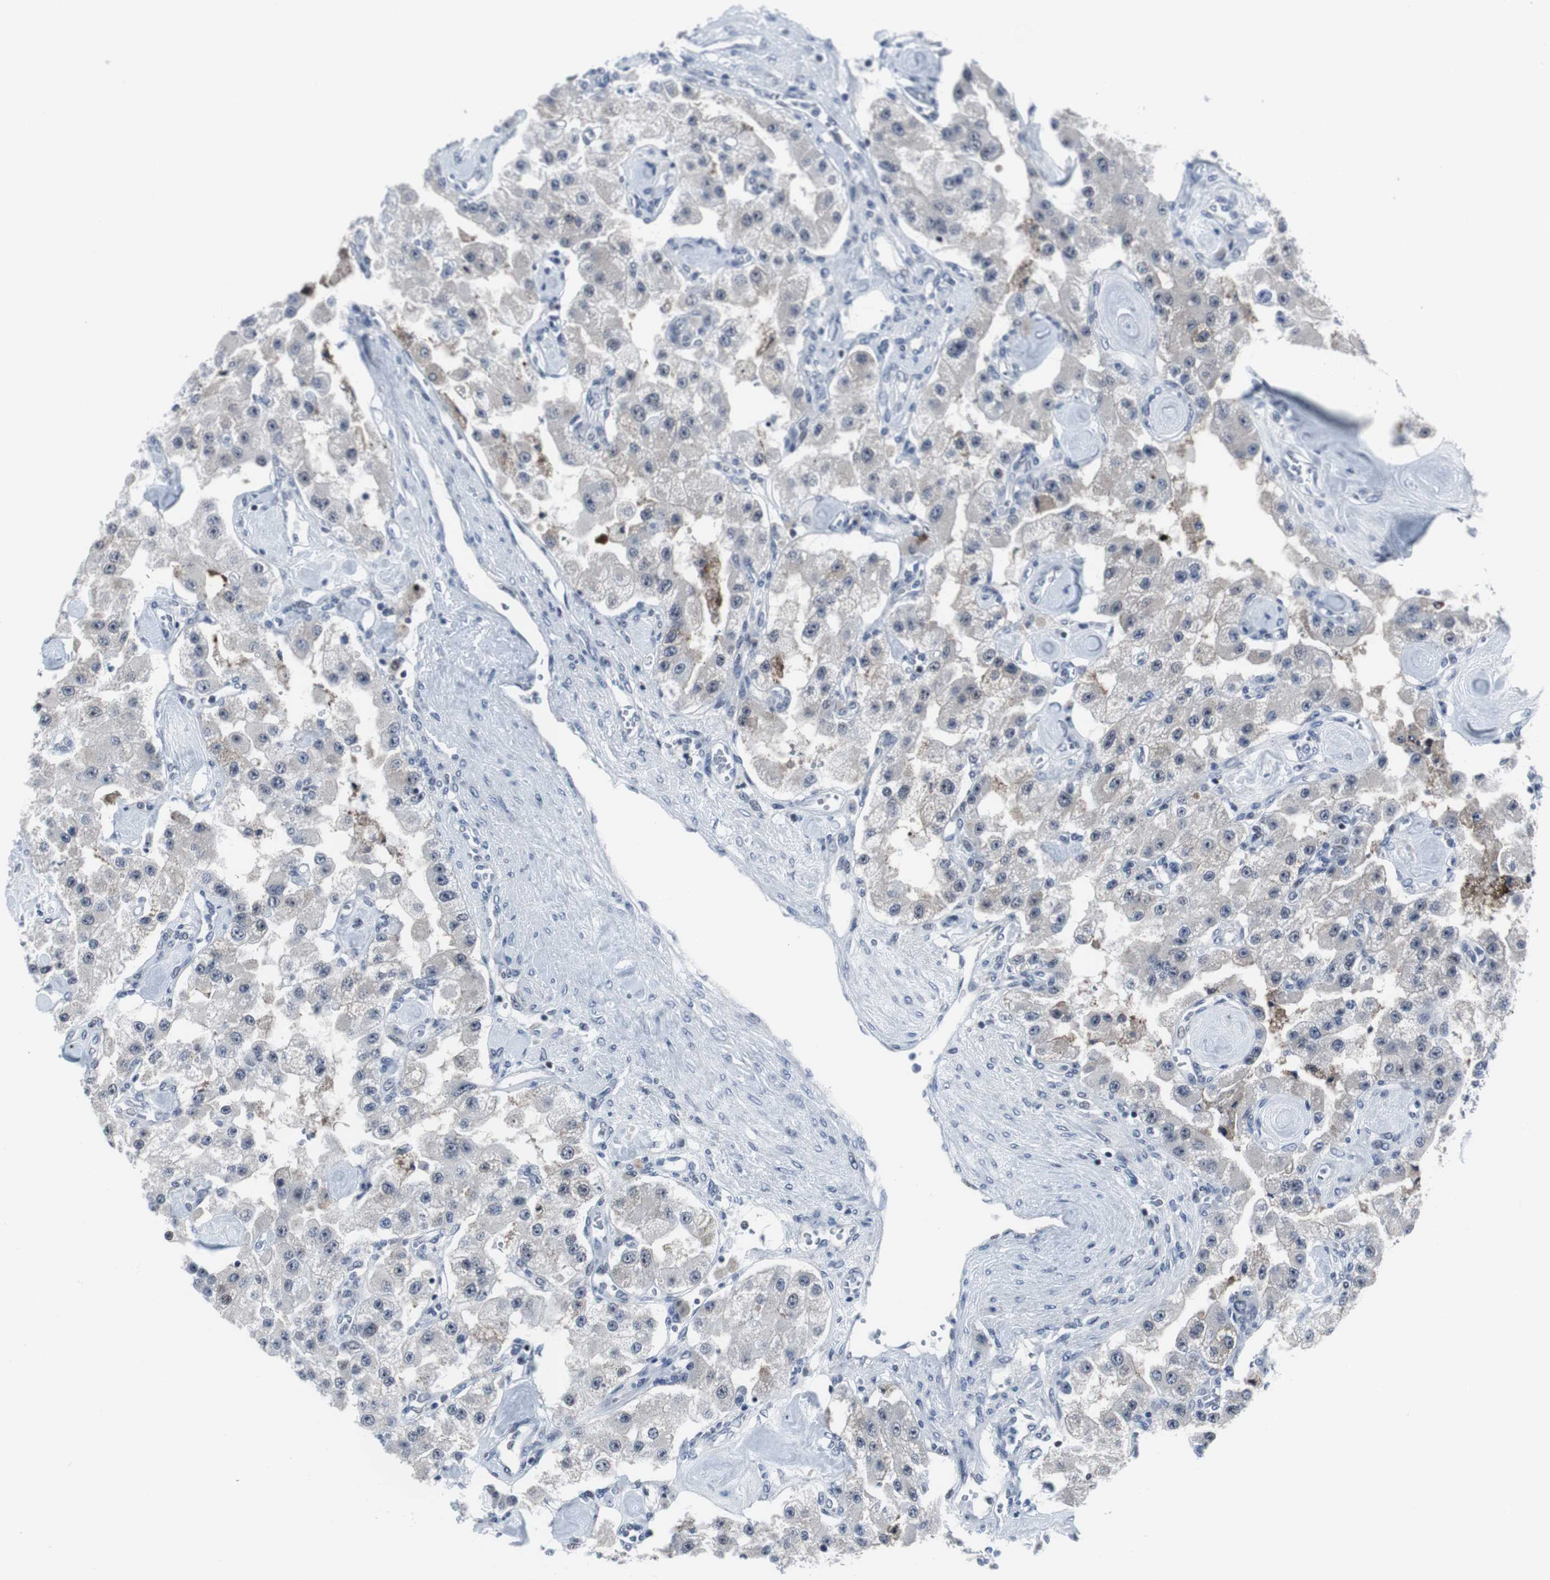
{"staining": {"intensity": "weak", "quantity": "<25%", "location": "cytoplasmic/membranous"}, "tissue": "carcinoid", "cell_type": "Tumor cells", "image_type": "cancer", "snomed": [{"axis": "morphology", "description": "Carcinoid, malignant, NOS"}, {"axis": "topography", "description": "Pancreas"}], "caption": "Immunohistochemistry (IHC) of carcinoid (malignant) reveals no staining in tumor cells.", "gene": "DOK1", "patient": {"sex": "male", "age": 41}}